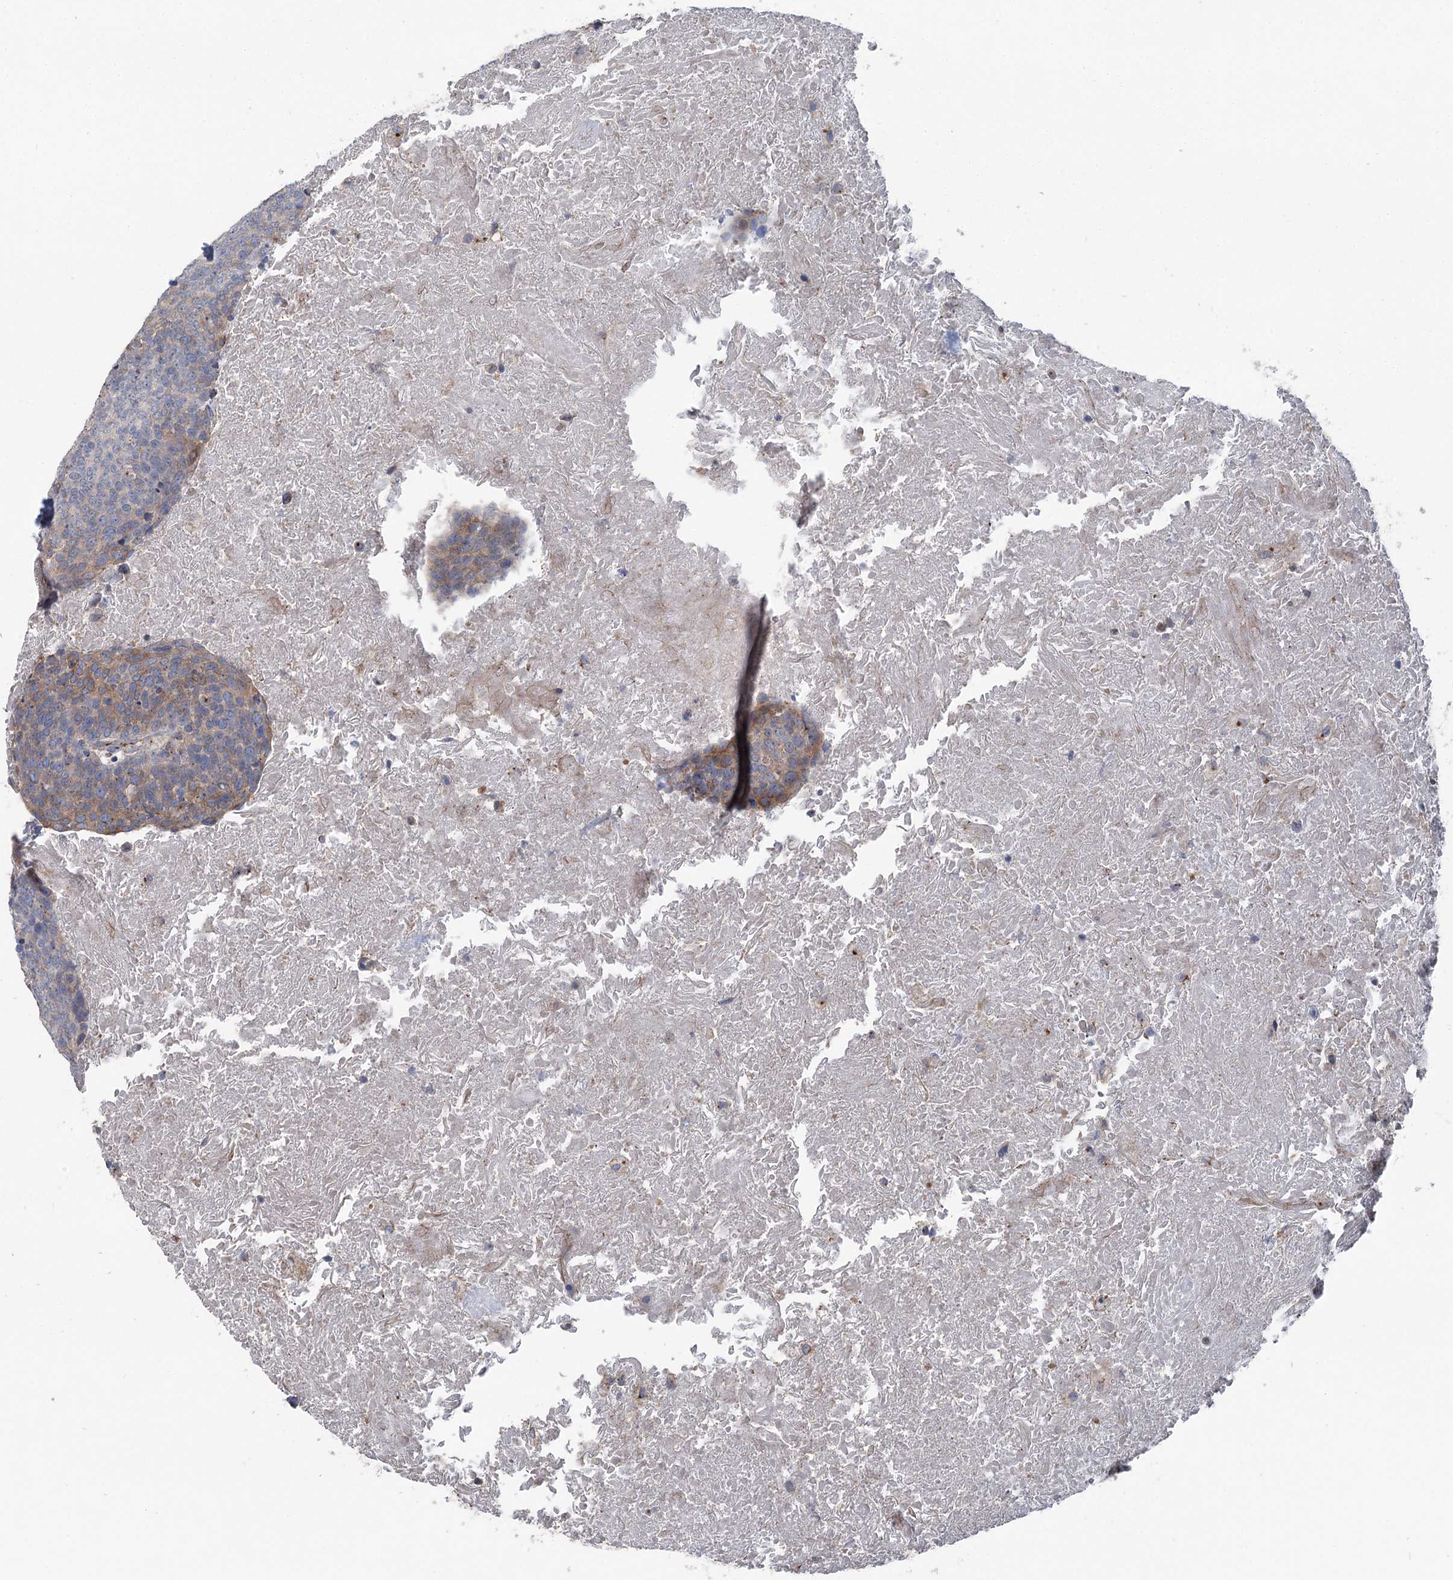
{"staining": {"intensity": "weak", "quantity": "25%-75%", "location": "cytoplasmic/membranous"}, "tissue": "head and neck cancer", "cell_type": "Tumor cells", "image_type": "cancer", "snomed": [{"axis": "morphology", "description": "Squamous cell carcinoma, NOS"}, {"axis": "morphology", "description": "Squamous cell carcinoma, metastatic, NOS"}, {"axis": "topography", "description": "Lymph node"}, {"axis": "topography", "description": "Head-Neck"}], "caption": "Head and neck squamous cell carcinoma was stained to show a protein in brown. There is low levels of weak cytoplasmic/membranous expression in approximately 25%-75% of tumor cells.", "gene": "ITIH5", "patient": {"sex": "male", "age": 62}}